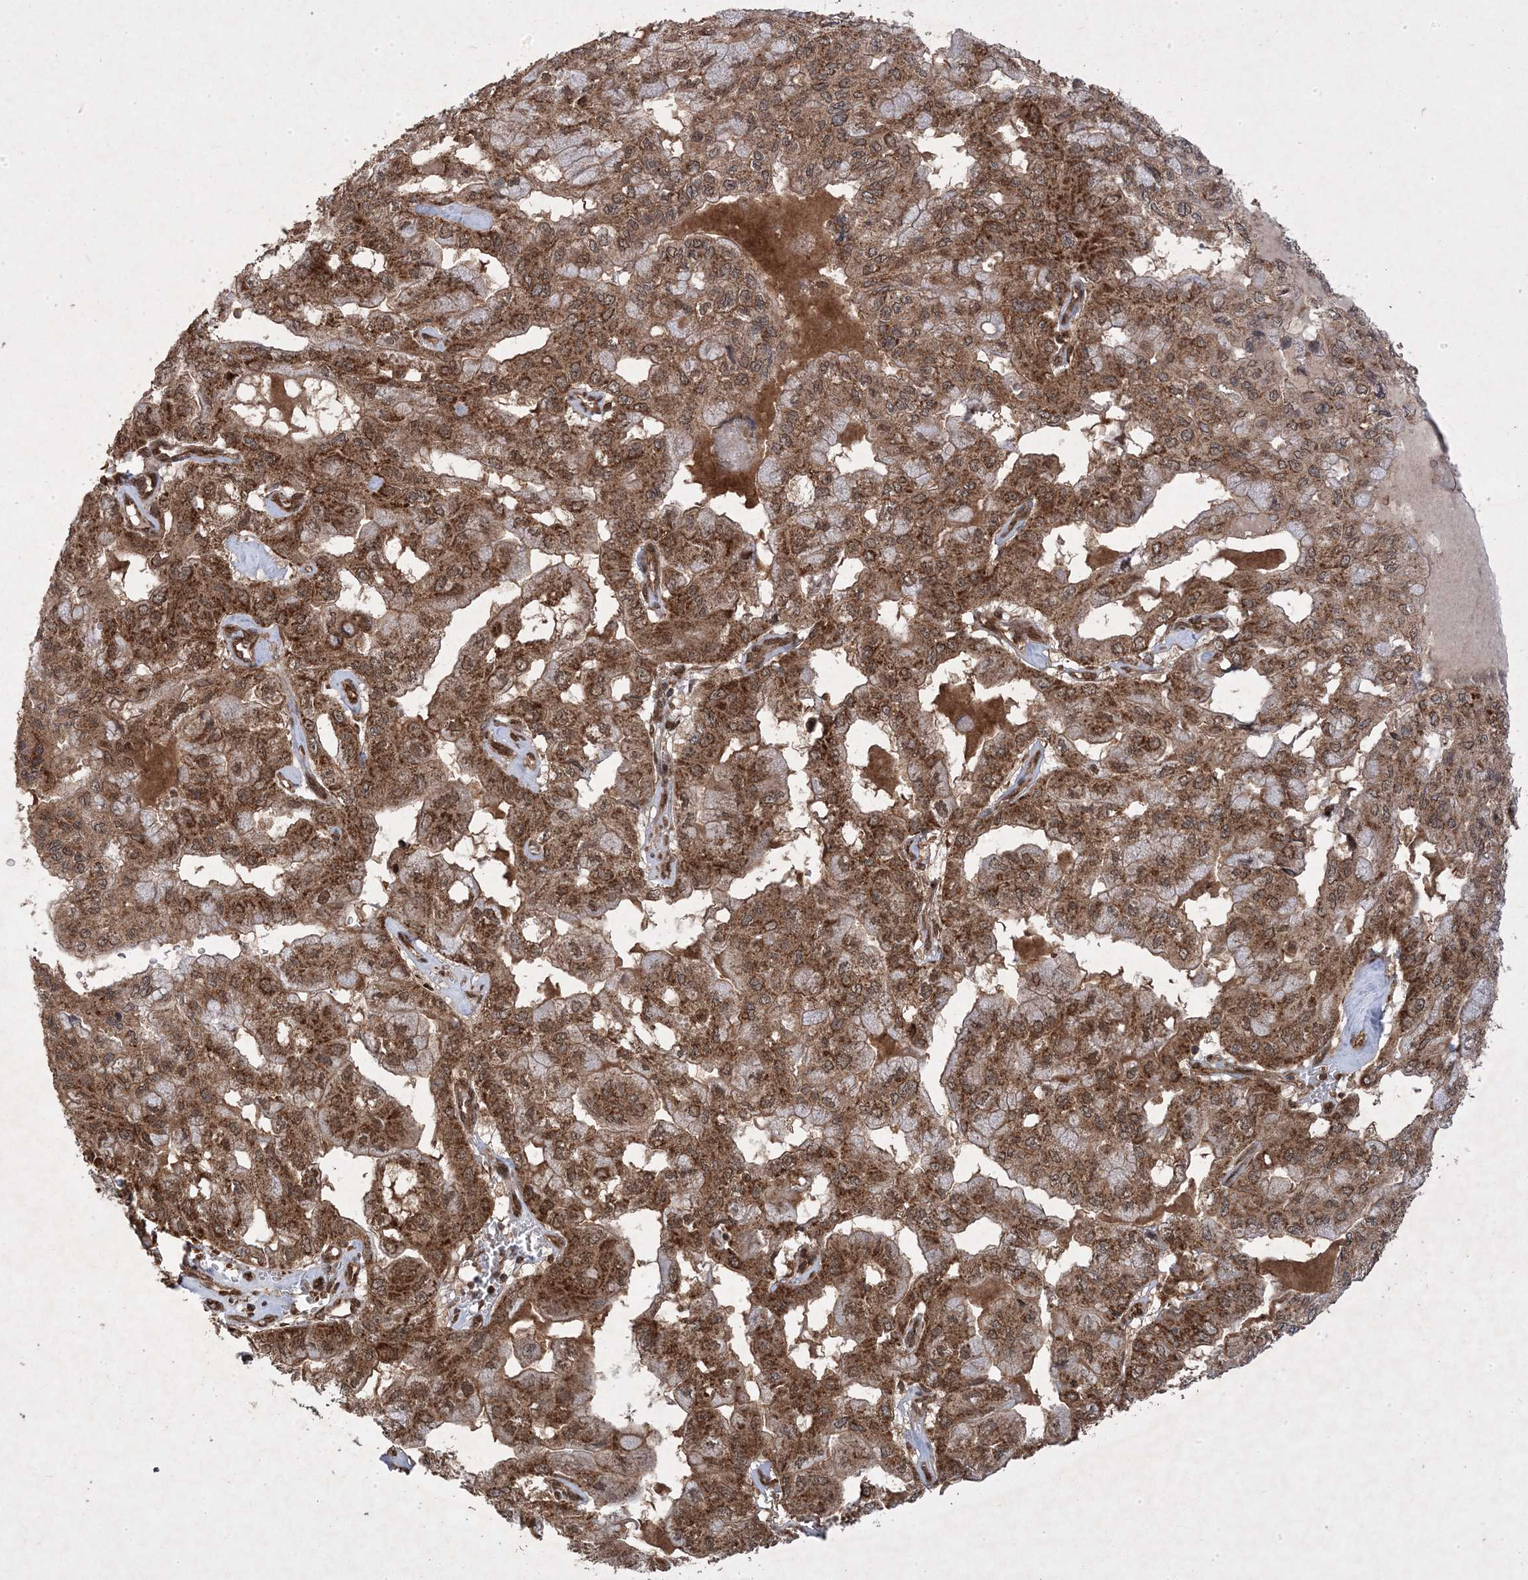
{"staining": {"intensity": "moderate", "quantity": ">75%", "location": "cytoplasmic/membranous,nuclear"}, "tissue": "pancreatic cancer", "cell_type": "Tumor cells", "image_type": "cancer", "snomed": [{"axis": "morphology", "description": "Adenocarcinoma, NOS"}, {"axis": "topography", "description": "Pancreas"}], "caption": "Human pancreatic cancer stained for a protein (brown) exhibits moderate cytoplasmic/membranous and nuclear positive staining in about >75% of tumor cells.", "gene": "PLEKHM2", "patient": {"sex": "male", "age": 51}}